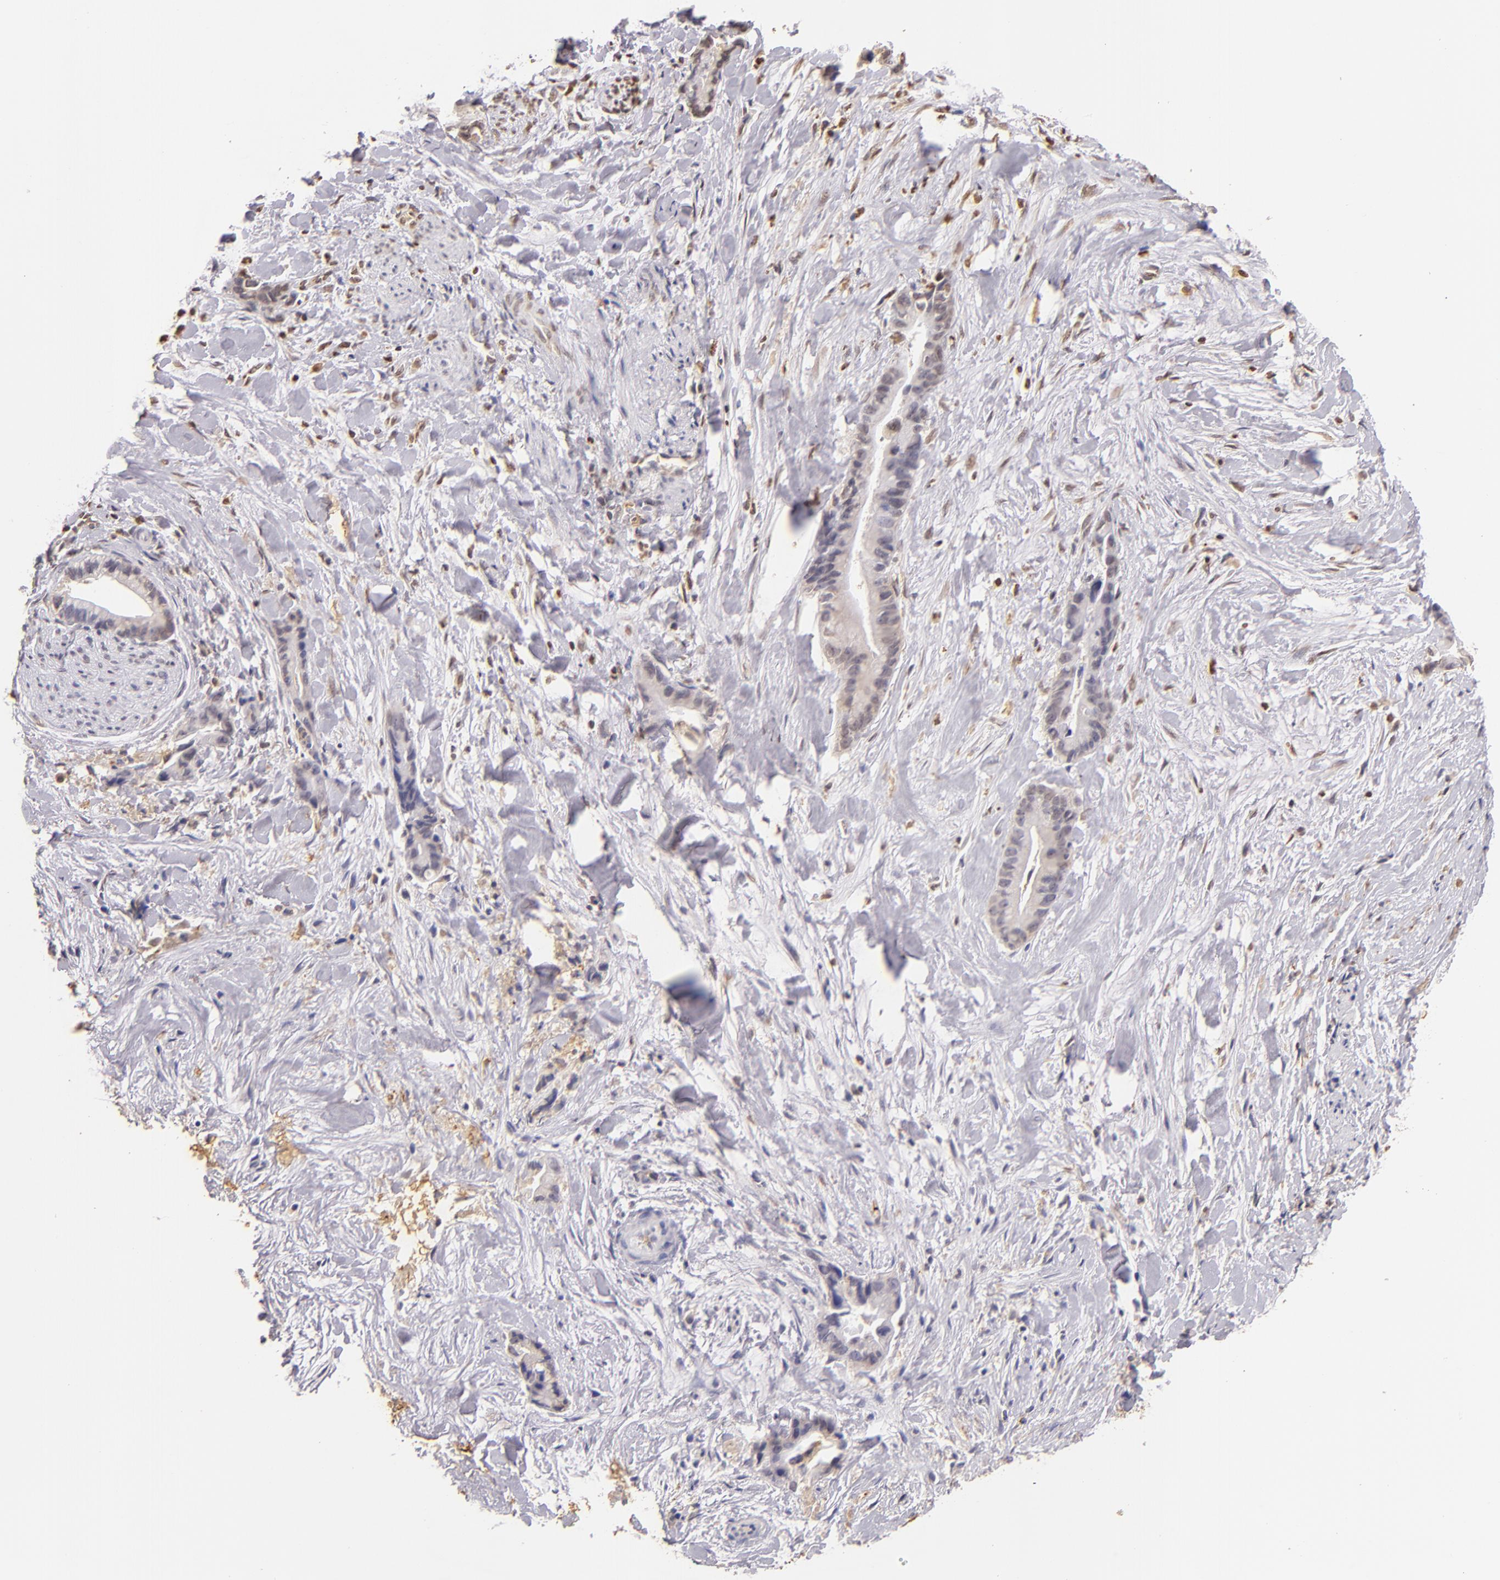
{"staining": {"intensity": "strong", "quantity": ">75%", "location": "nuclear"}, "tissue": "liver cancer", "cell_type": "Tumor cells", "image_type": "cancer", "snomed": [{"axis": "morphology", "description": "Cholangiocarcinoma"}, {"axis": "topography", "description": "Liver"}], "caption": "Approximately >75% of tumor cells in human liver cancer reveal strong nuclear protein staining as visualized by brown immunohistochemical staining.", "gene": "SERPINC1", "patient": {"sex": "female", "age": 55}}